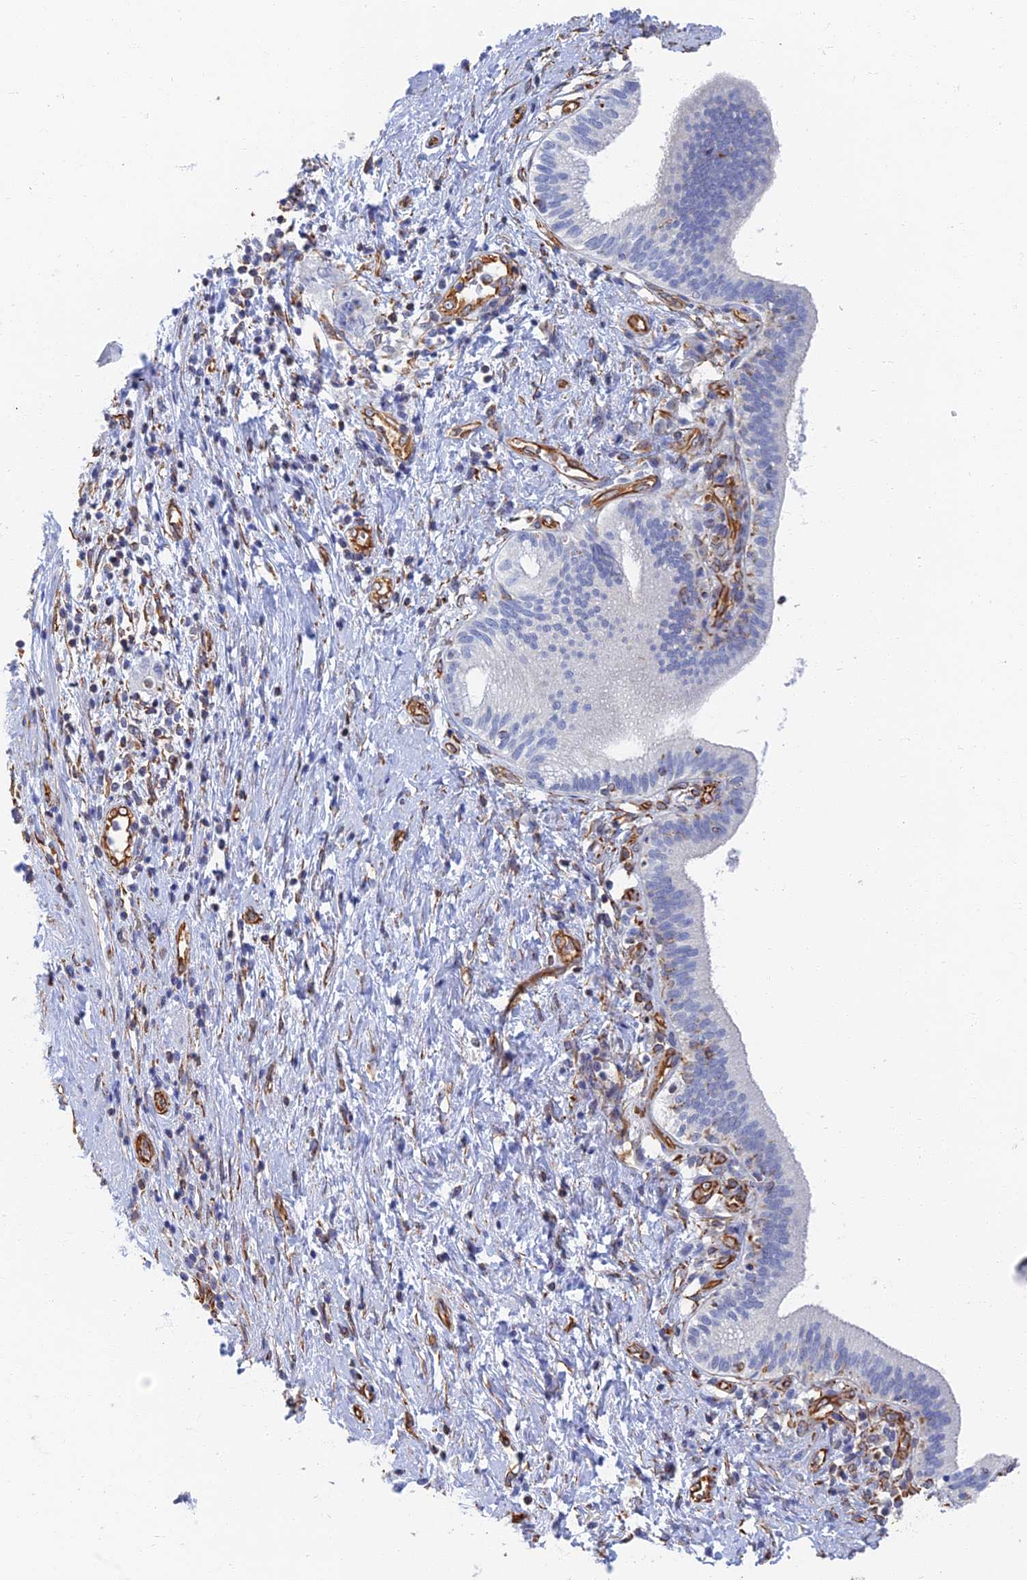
{"staining": {"intensity": "negative", "quantity": "none", "location": "none"}, "tissue": "pancreatic cancer", "cell_type": "Tumor cells", "image_type": "cancer", "snomed": [{"axis": "morphology", "description": "Adenocarcinoma, NOS"}, {"axis": "topography", "description": "Pancreas"}], "caption": "Tumor cells show no significant expression in pancreatic cancer (adenocarcinoma).", "gene": "RMC1", "patient": {"sex": "female", "age": 73}}